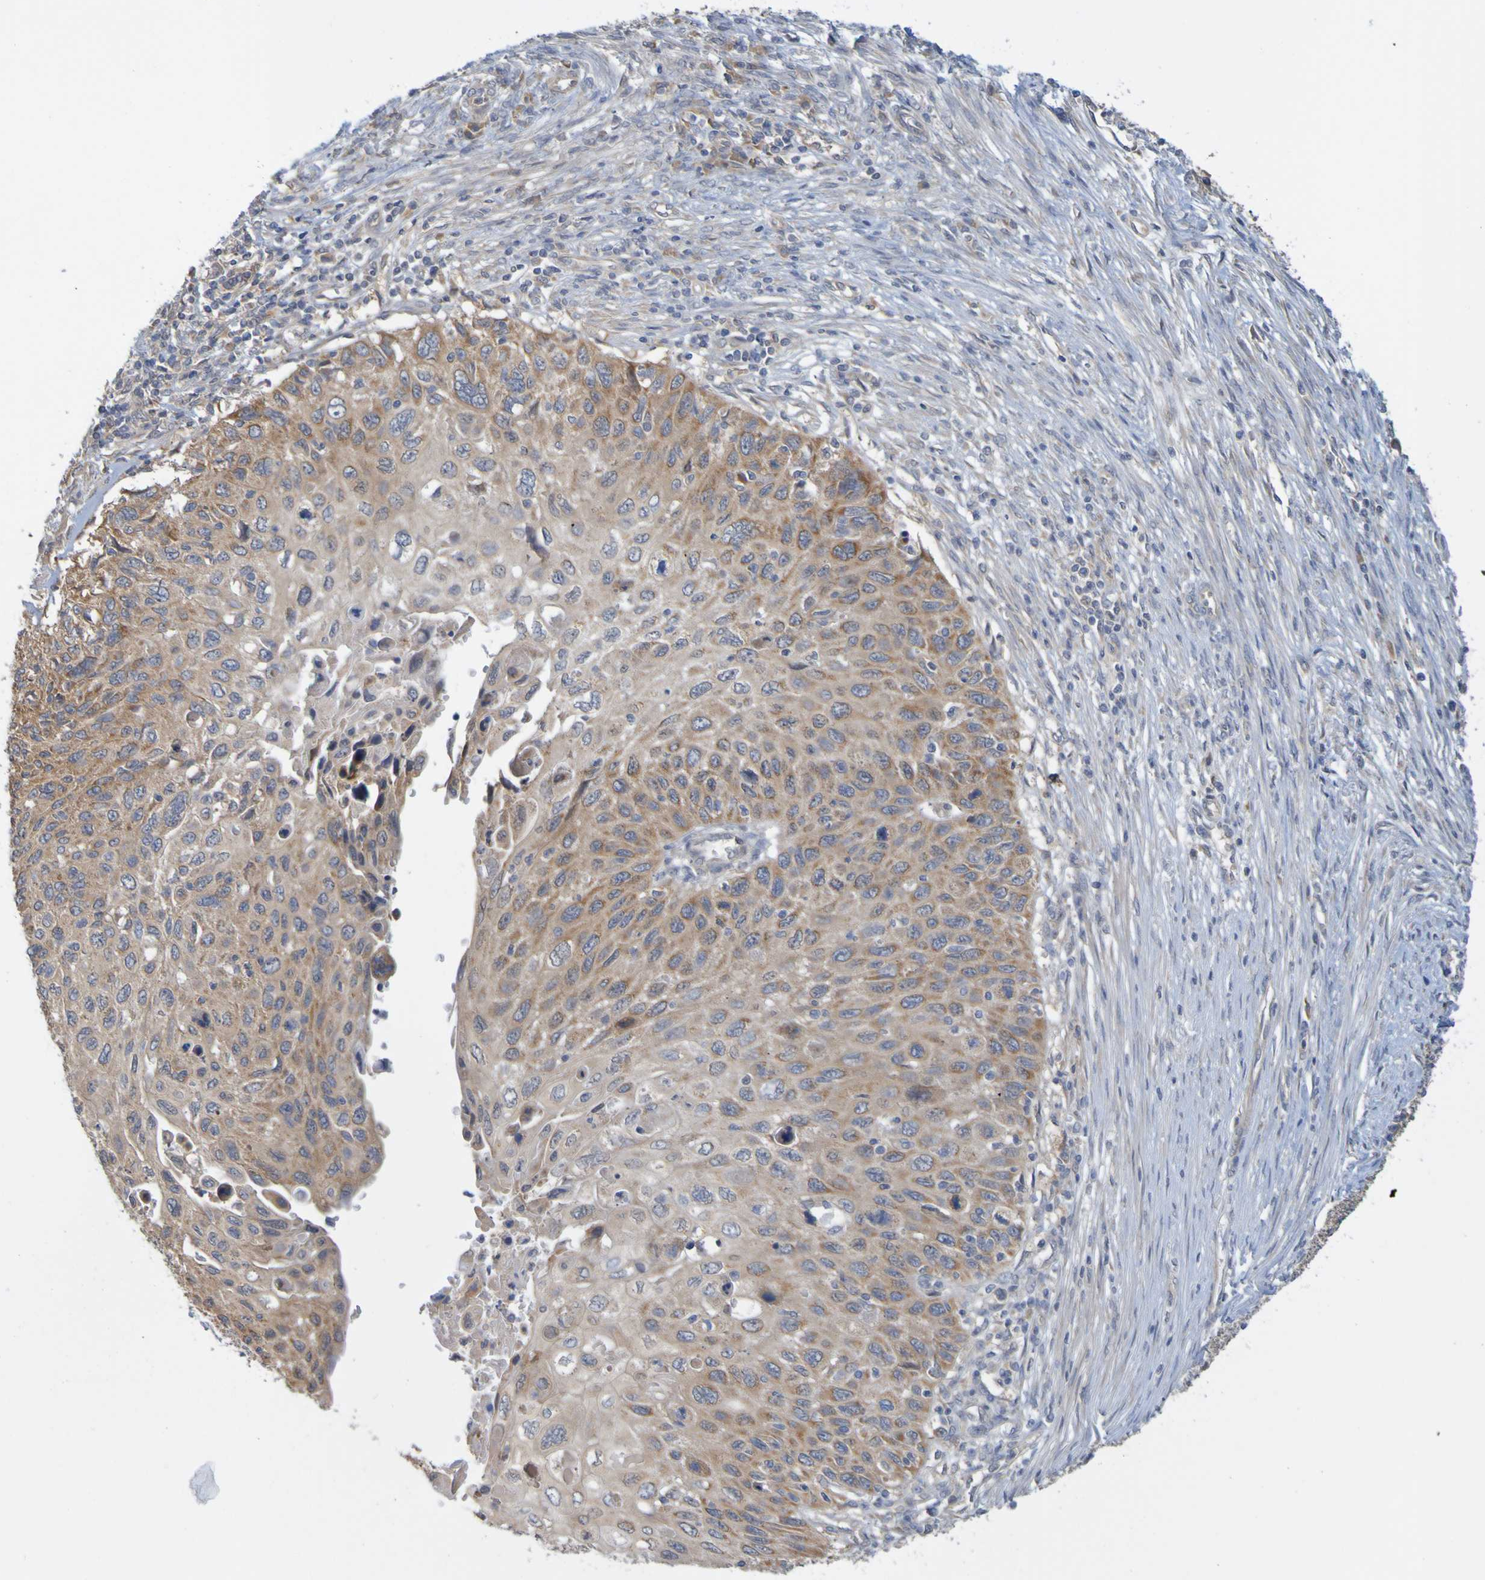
{"staining": {"intensity": "moderate", "quantity": ">75%", "location": "cytoplasmic/membranous"}, "tissue": "cervical cancer", "cell_type": "Tumor cells", "image_type": "cancer", "snomed": [{"axis": "morphology", "description": "Squamous cell carcinoma, NOS"}, {"axis": "topography", "description": "Cervix"}], "caption": "Cervical cancer stained for a protein (brown) demonstrates moderate cytoplasmic/membranous positive positivity in approximately >75% of tumor cells.", "gene": "NAV2", "patient": {"sex": "female", "age": 70}}